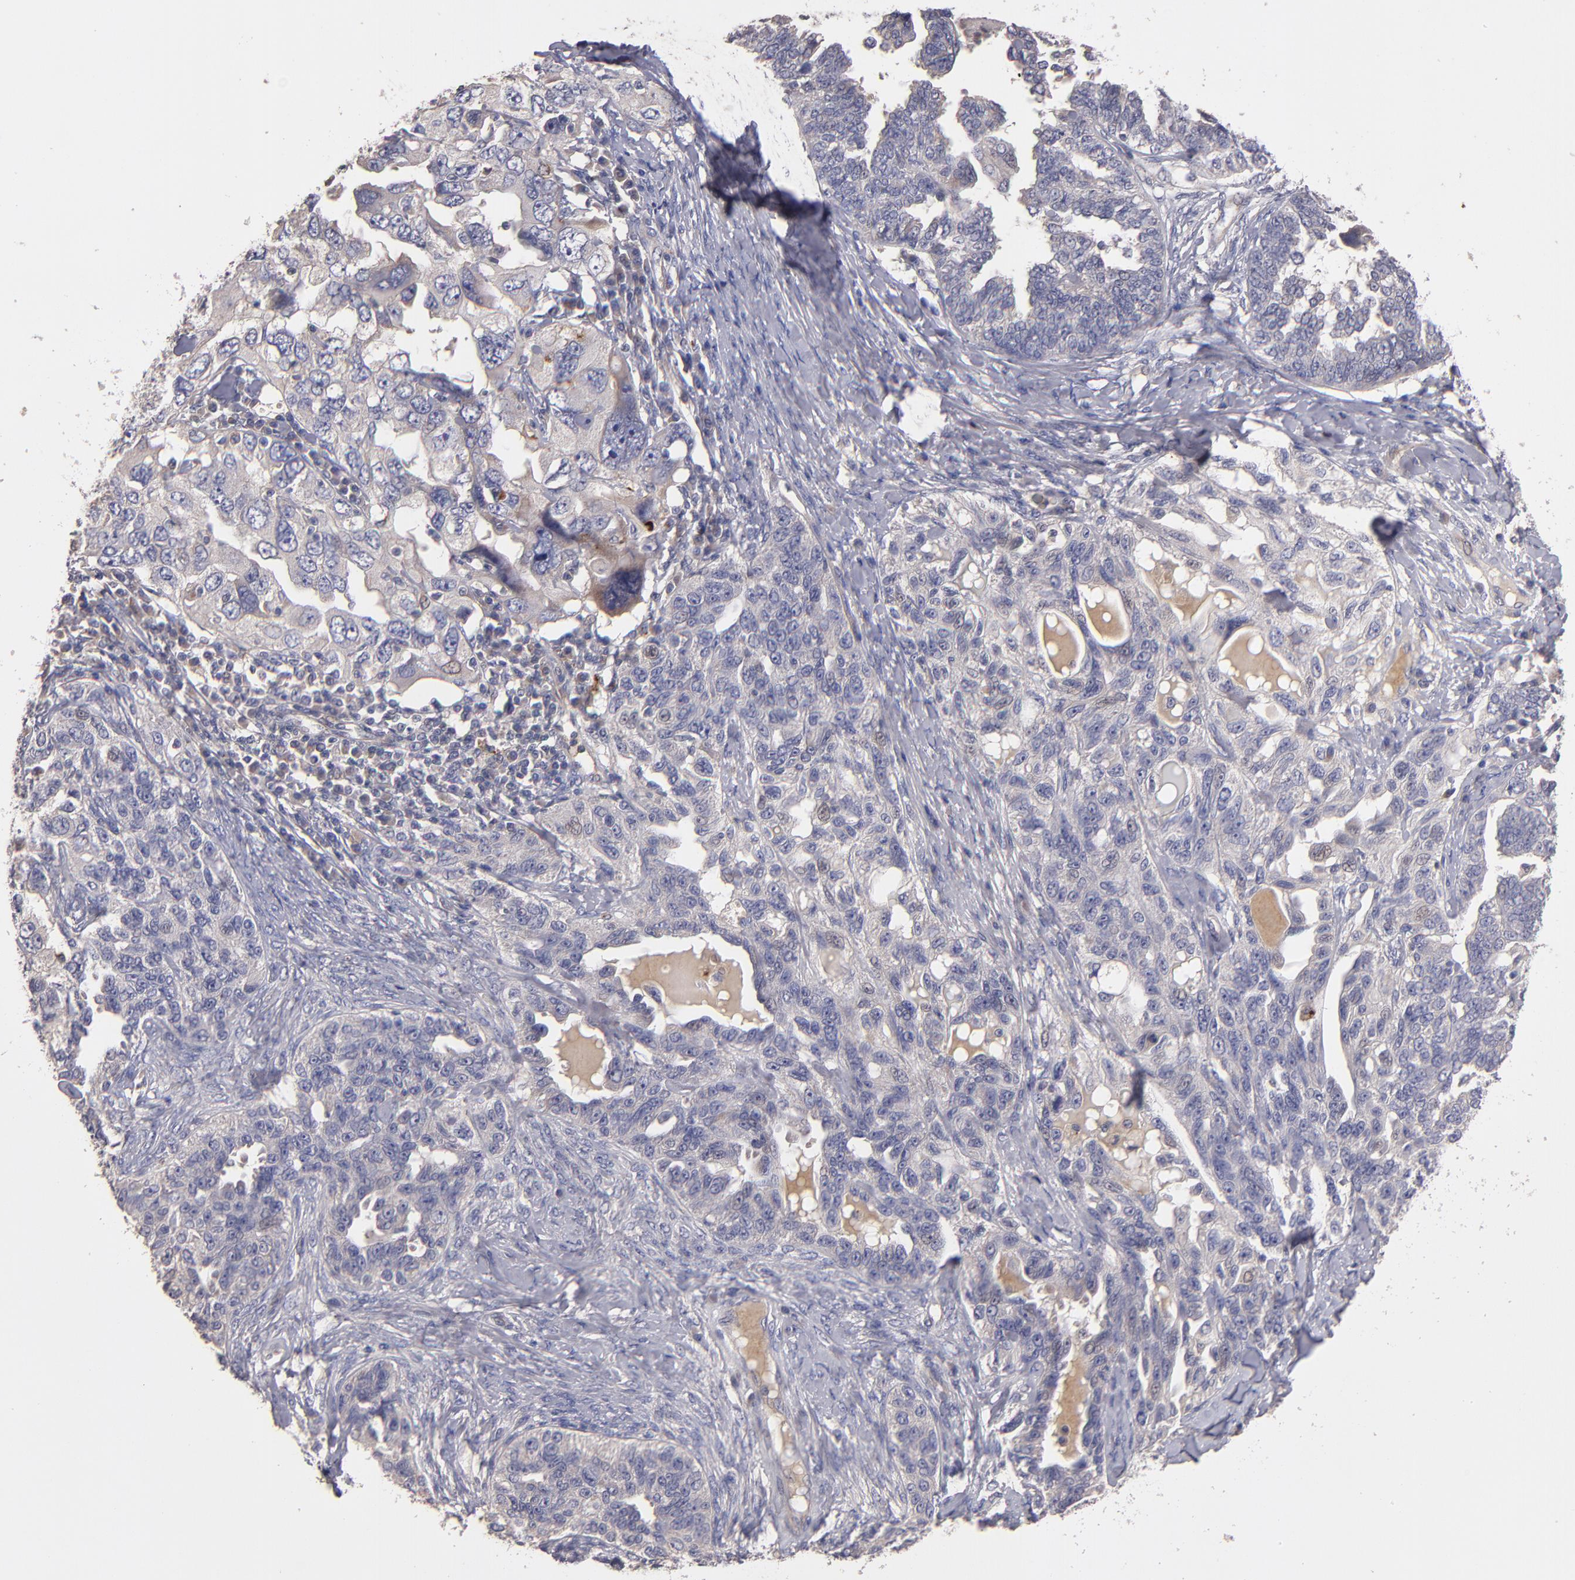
{"staining": {"intensity": "weak", "quantity": "<25%", "location": "cytoplasmic/membranous"}, "tissue": "ovarian cancer", "cell_type": "Tumor cells", "image_type": "cancer", "snomed": [{"axis": "morphology", "description": "Cystadenocarcinoma, serous, NOS"}, {"axis": "topography", "description": "Ovary"}], "caption": "IHC photomicrograph of neoplastic tissue: ovarian cancer (serous cystadenocarcinoma) stained with DAB shows no significant protein positivity in tumor cells.", "gene": "MAGEE1", "patient": {"sex": "female", "age": 82}}